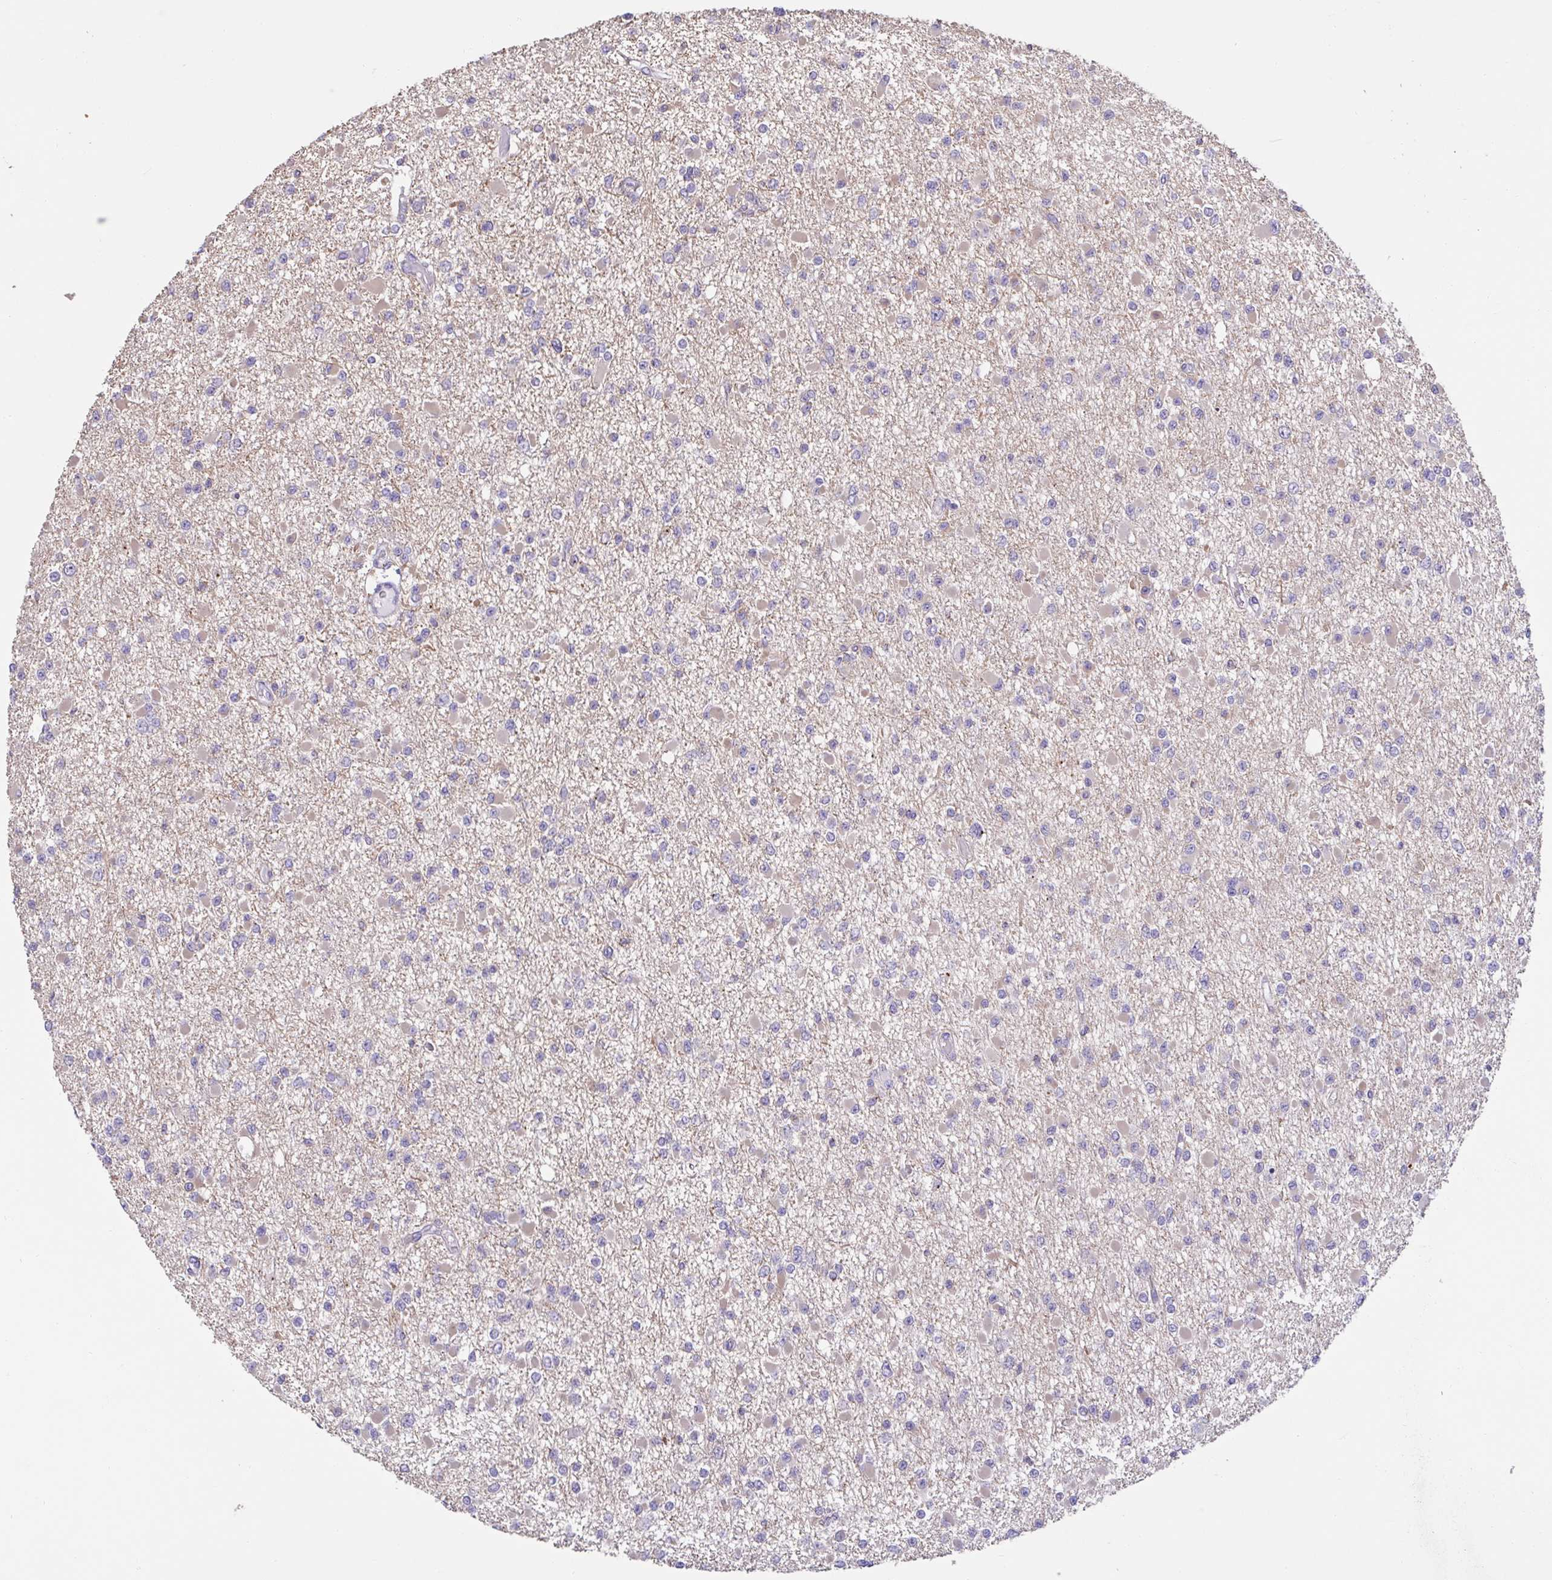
{"staining": {"intensity": "negative", "quantity": "none", "location": "none"}, "tissue": "glioma", "cell_type": "Tumor cells", "image_type": "cancer", "snomed": [{"axis": "morphology", "description": "Glioma, malignant, Low grade"}, {"axis": "topography", "description": "Brain"}], "caption": "Immunohistochemistry (IHC) of human glioma shows no staining in tumor cells.", "gene": "CHMP5", "patient": {"sex": "female", "age": 22}}